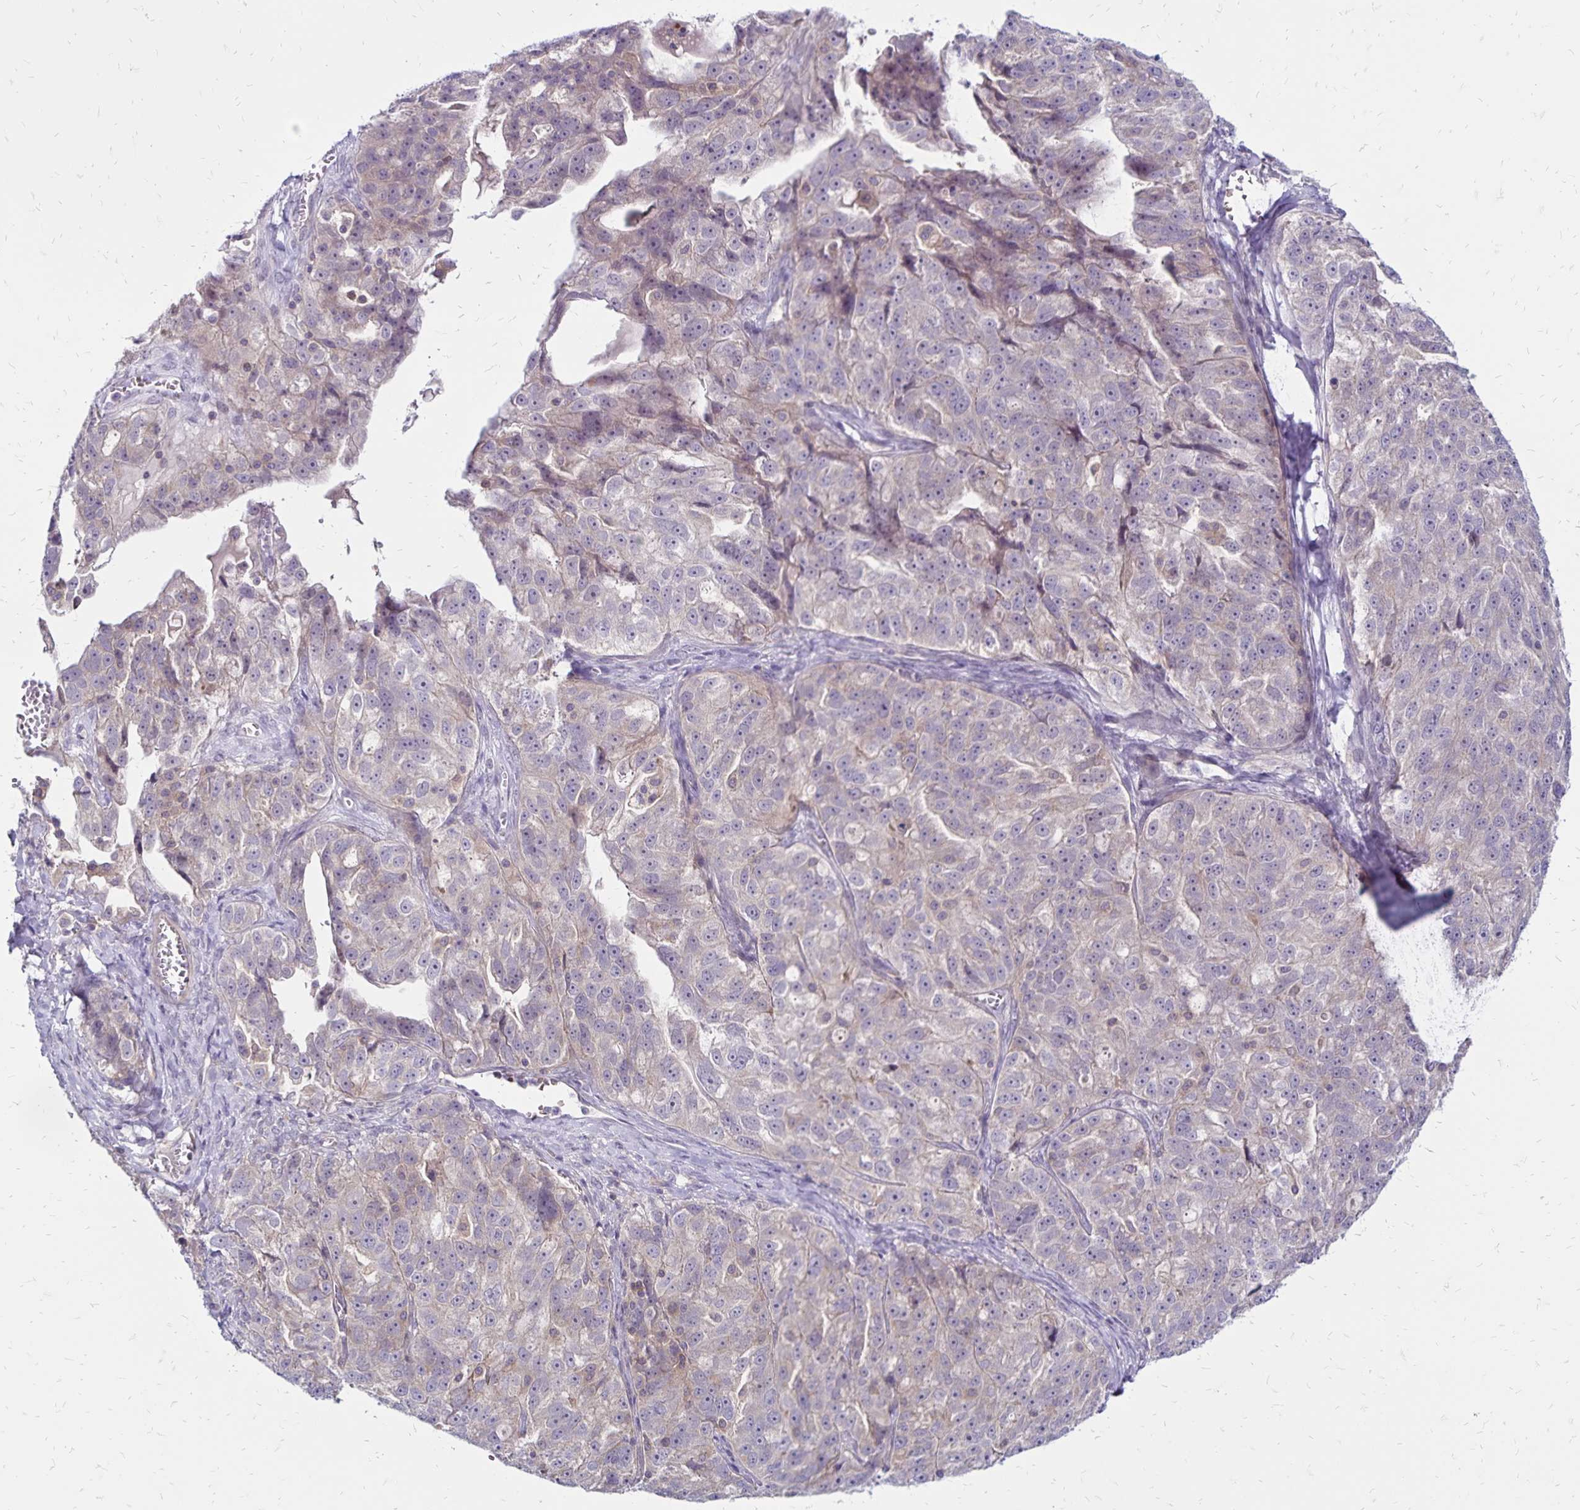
{"staining": {"intensity": "weak", "quantity": "<25%", "location": "cytoplasmic/membranous"}, "tissue": "ovarian cancer", "cell_type": "Tumor cells", "image_type": "cancer", "snomed": [{"axis": "morphology", "description": "Cystadenocarcinoma, serous, NOS"}, {"axis": "topography", "description": "Ovary"}], "caption": "Tumor cells are negative for brown protein staining in ovarian serous cystadenocarcinoma. The staining is performed using DAB (3,3'-diaminobenzidine) brown chromogen with nuclei counter-stained in using hematoxylin.", "gene": "FSD1", "patient": {"sex": "female", "age": 51}}